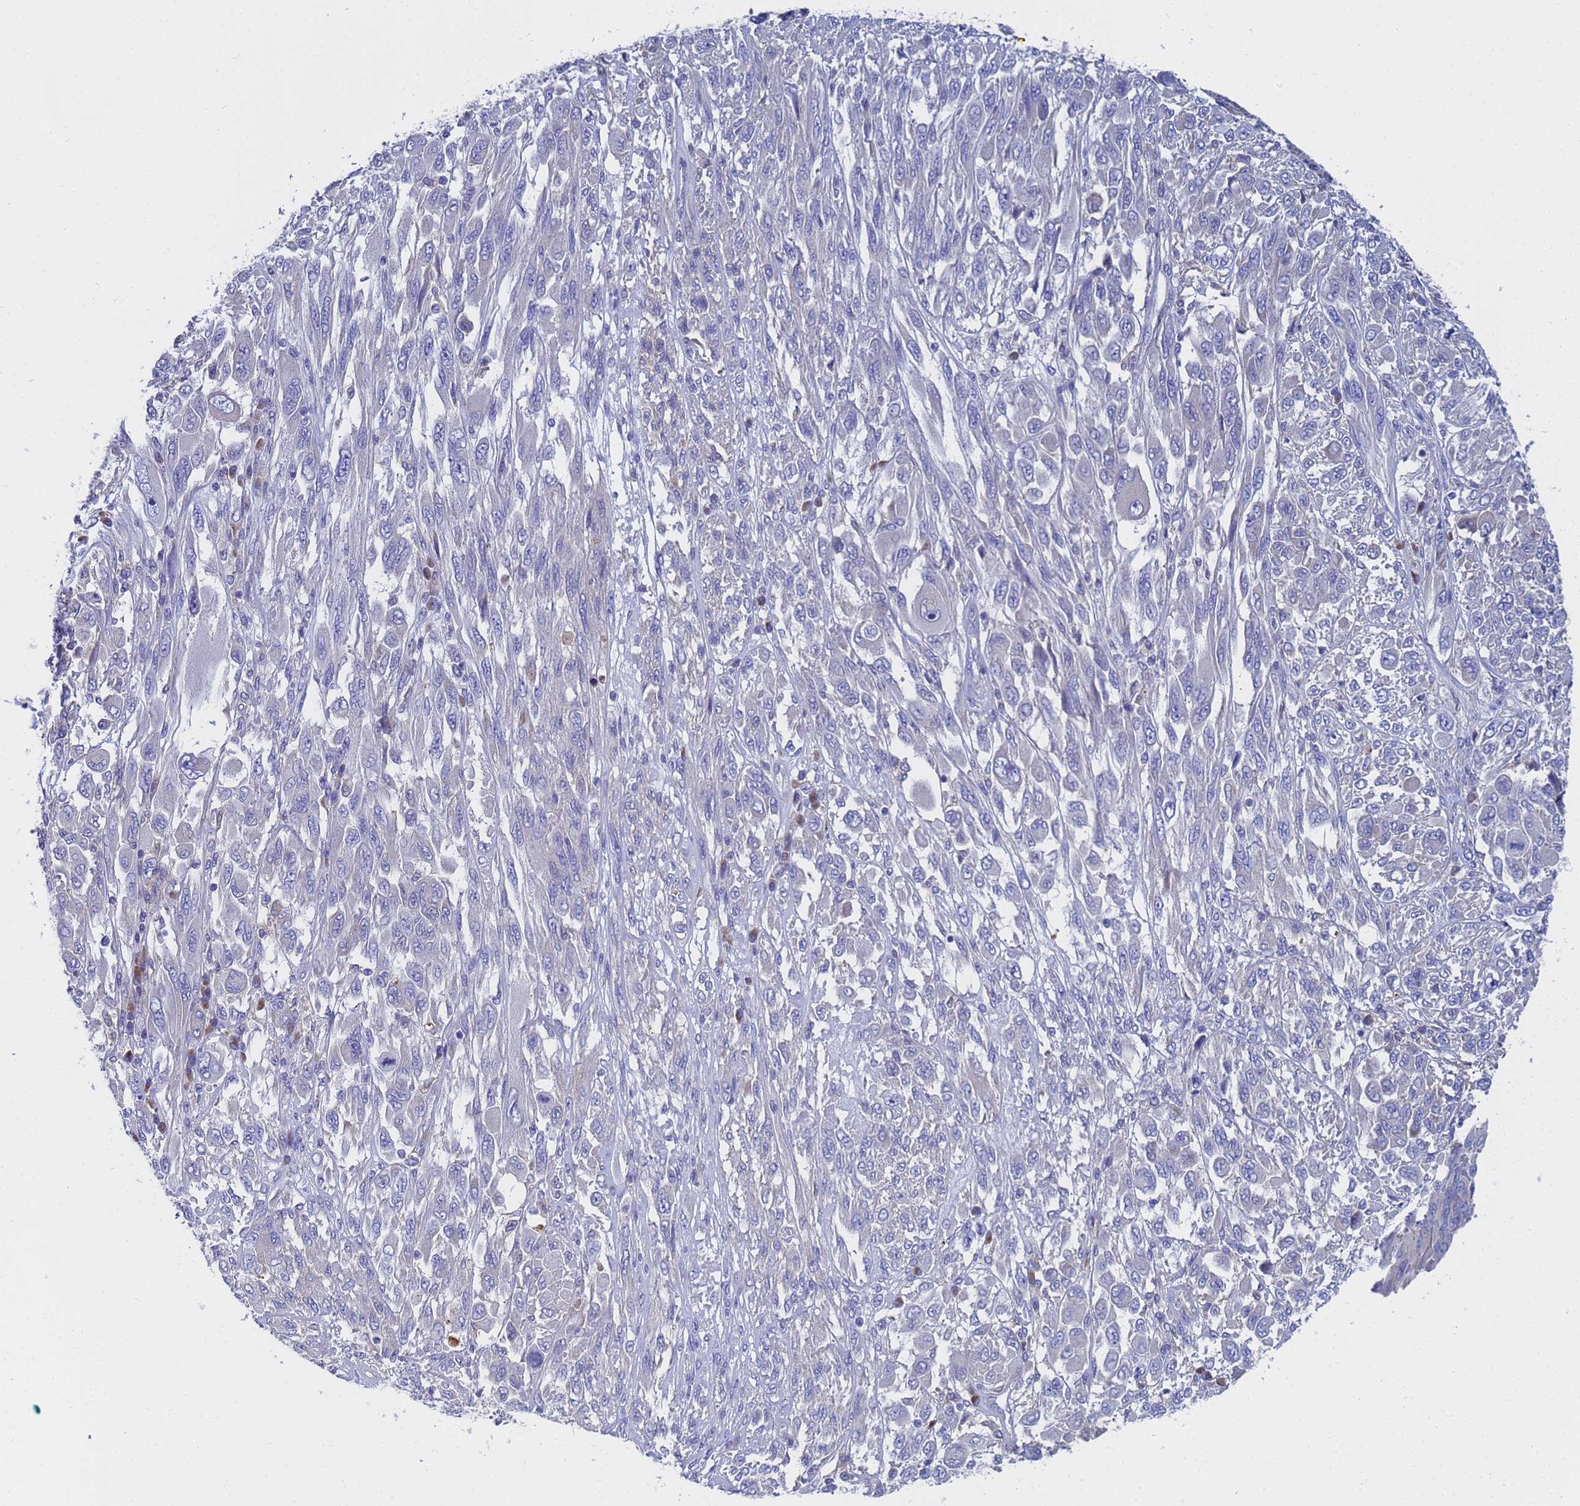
{"staining": {"intensity": "negative", "quantity": "none", "location": "none"}, "tissue": "melanoma", "cell_type": "Tumor cells", "image_type": "cancer", "snomed": [{"axis": "morphology", "description": "Malignant melanoma, NOS"}, {"axis": "topography", "description": "Skin"}], "caption": "DAB (3,3'-diaminobenzidine) immunohistochemical staining of melanoma reveals no significant expression in tumor cells.", "gene": "TM4SF4", "patient": {"sex": "female", "age": 91}}